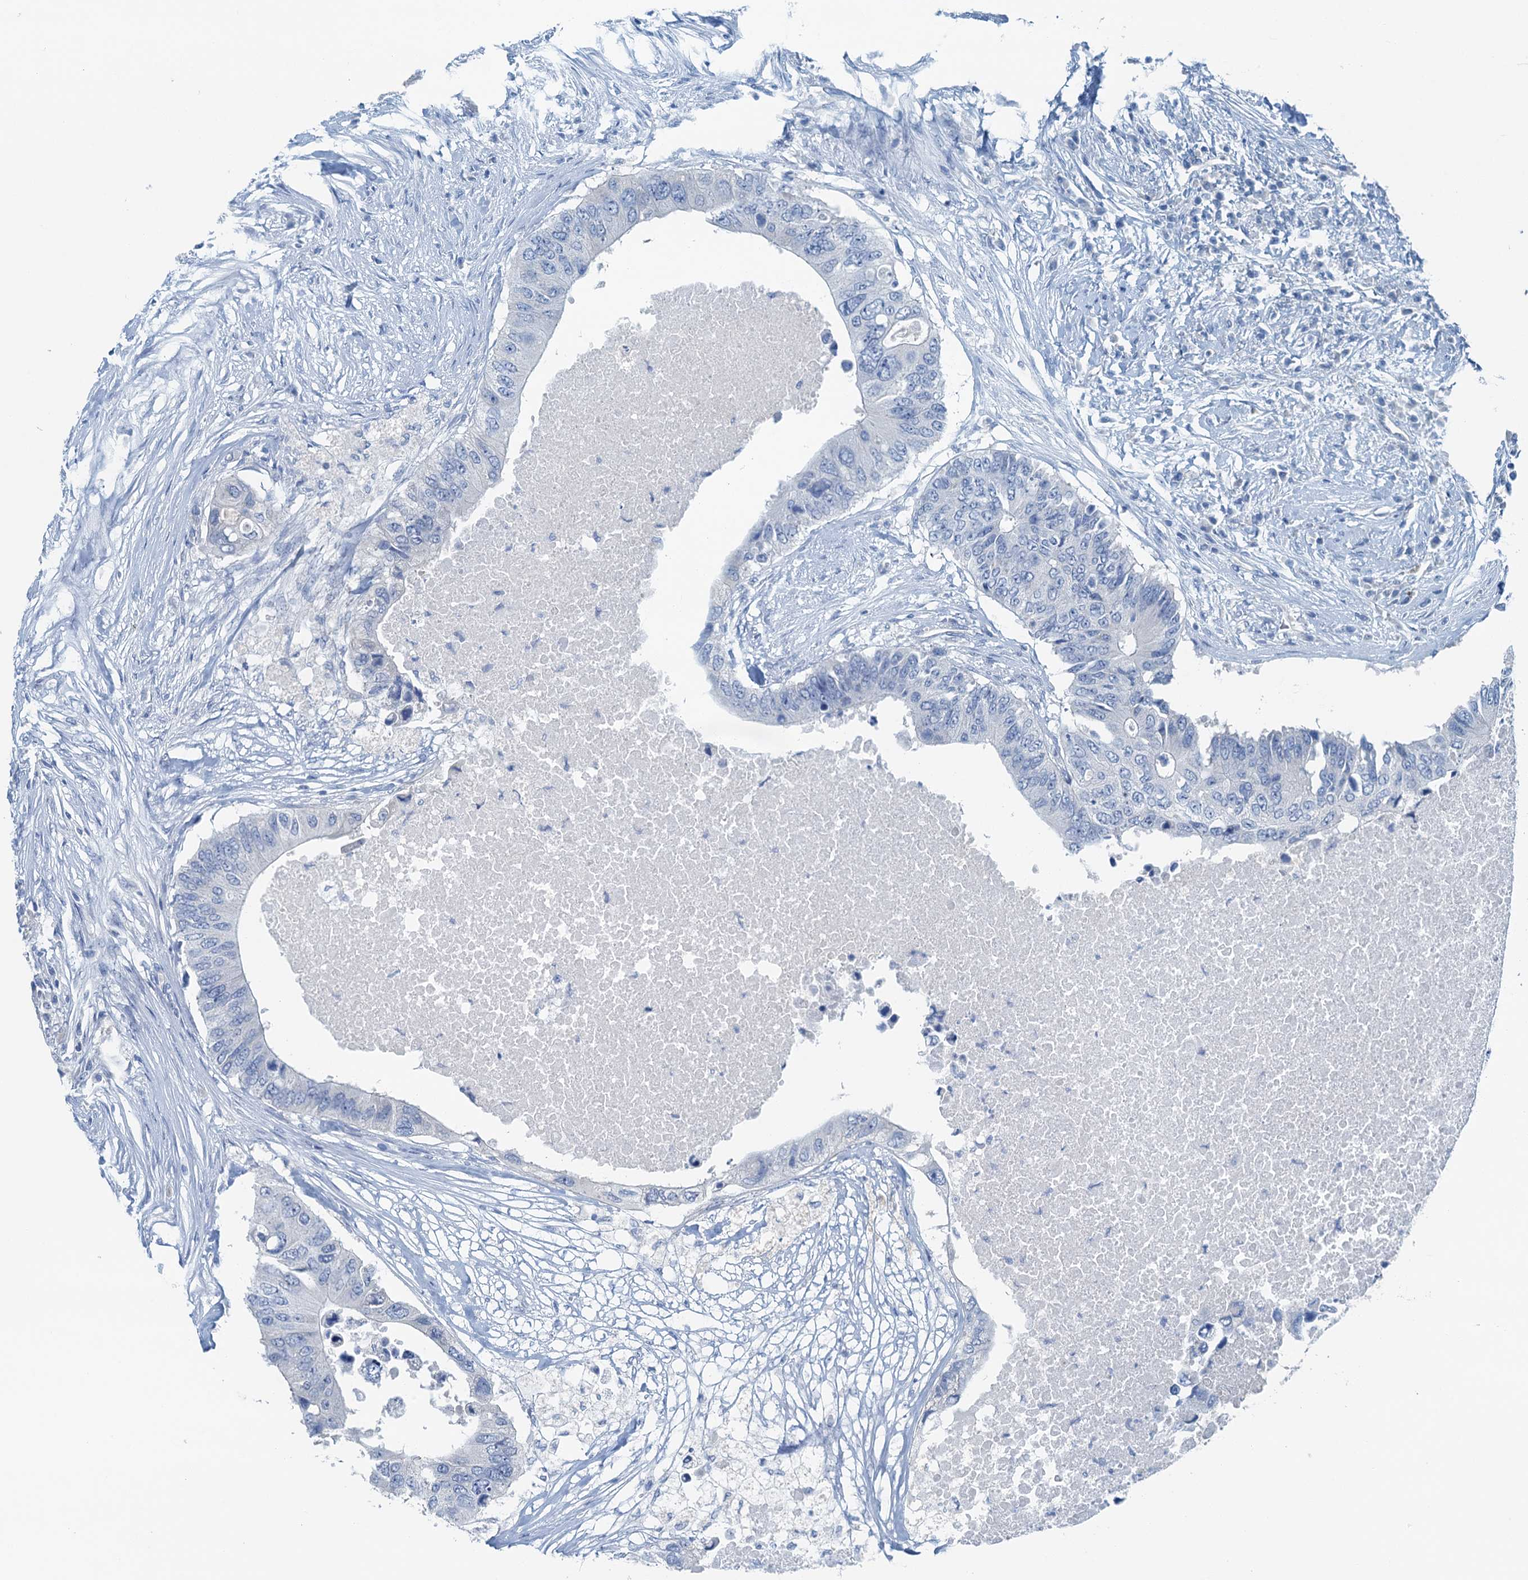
{"staining": {"intensity": "negative", "quantity": "none", "location": "none"}, "tissue": "colorectal cancer", "cell_type": "Tumor cells", "image_type": "cancer", "snomed": [{"axis": "morphology", "description": "Adenocarcinoma, NOS"}, {"axis": "topography", "description": "Colon"}], "caption": "IHC histopathology image of human adenocarcinoma (colorectal) stained for a protein (brown), which reveals no positivity in tumor cells. (DAB (3,3'-diaminobenzidine) immunohistochemistry (IHC) with hematoxylin counter stain).", "gene": "GFOD2", "patient": {"sex": "male", "age": 71}}